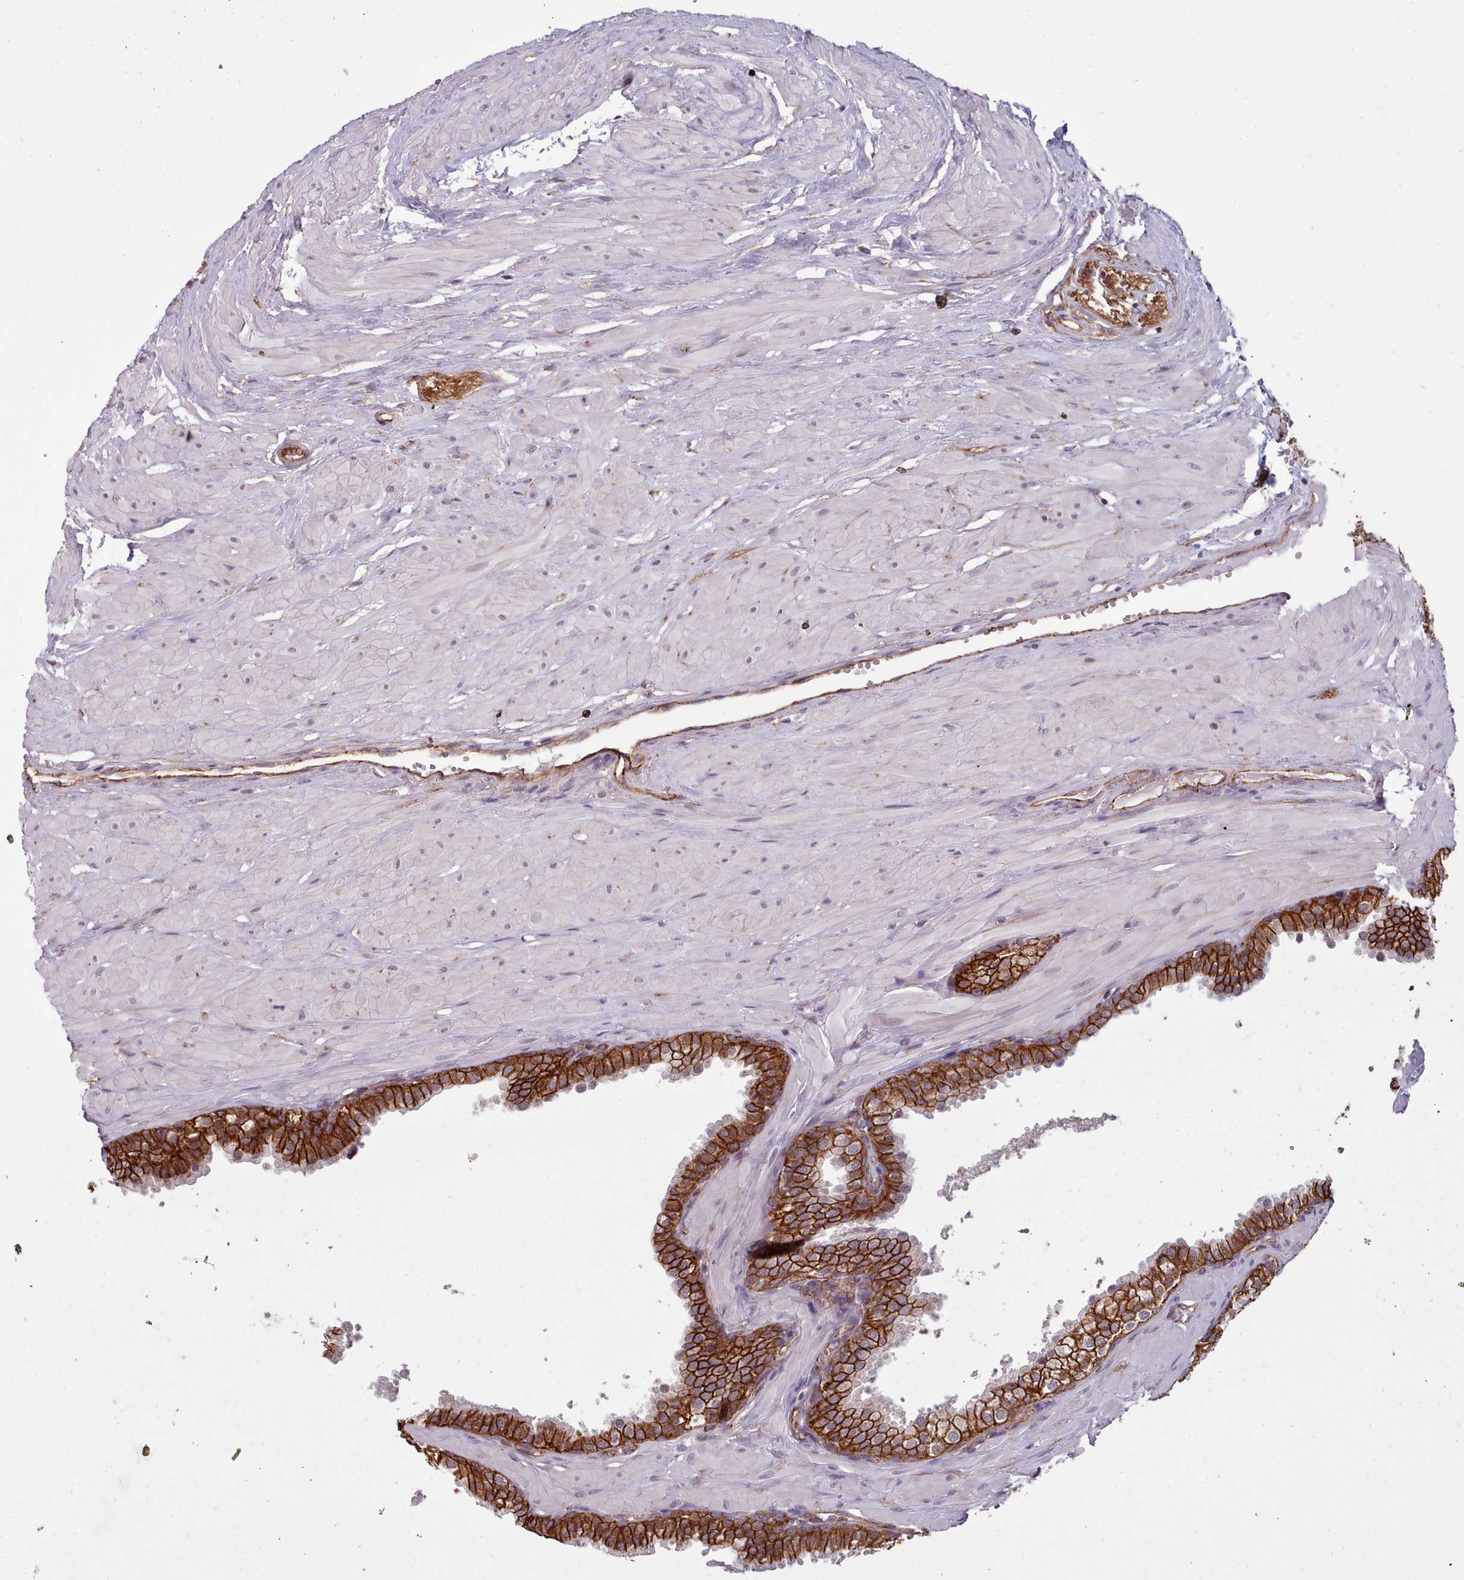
{"staining": {"intensity": "strong", "quantity": ">75%", "location": "cytoplasmic/membranous"}, "tissue": "prostate", "cell_type": "Glandular cells", "image_type": "normal", "snomed": [{"axis": "morphology", "description": "Normal tissue, NOS"}, {"axis": "topography", "description": "Prostate"}, {"axis": "topography", "description": "Peripheral nerve tissue"}], "caption": "Normal prostate exhibits strong cytoplasmic/membranous expression in approximately >75% of glandular cells.", "gene": "MRPL46", "patient": {"sex": "male", "age": 55}}